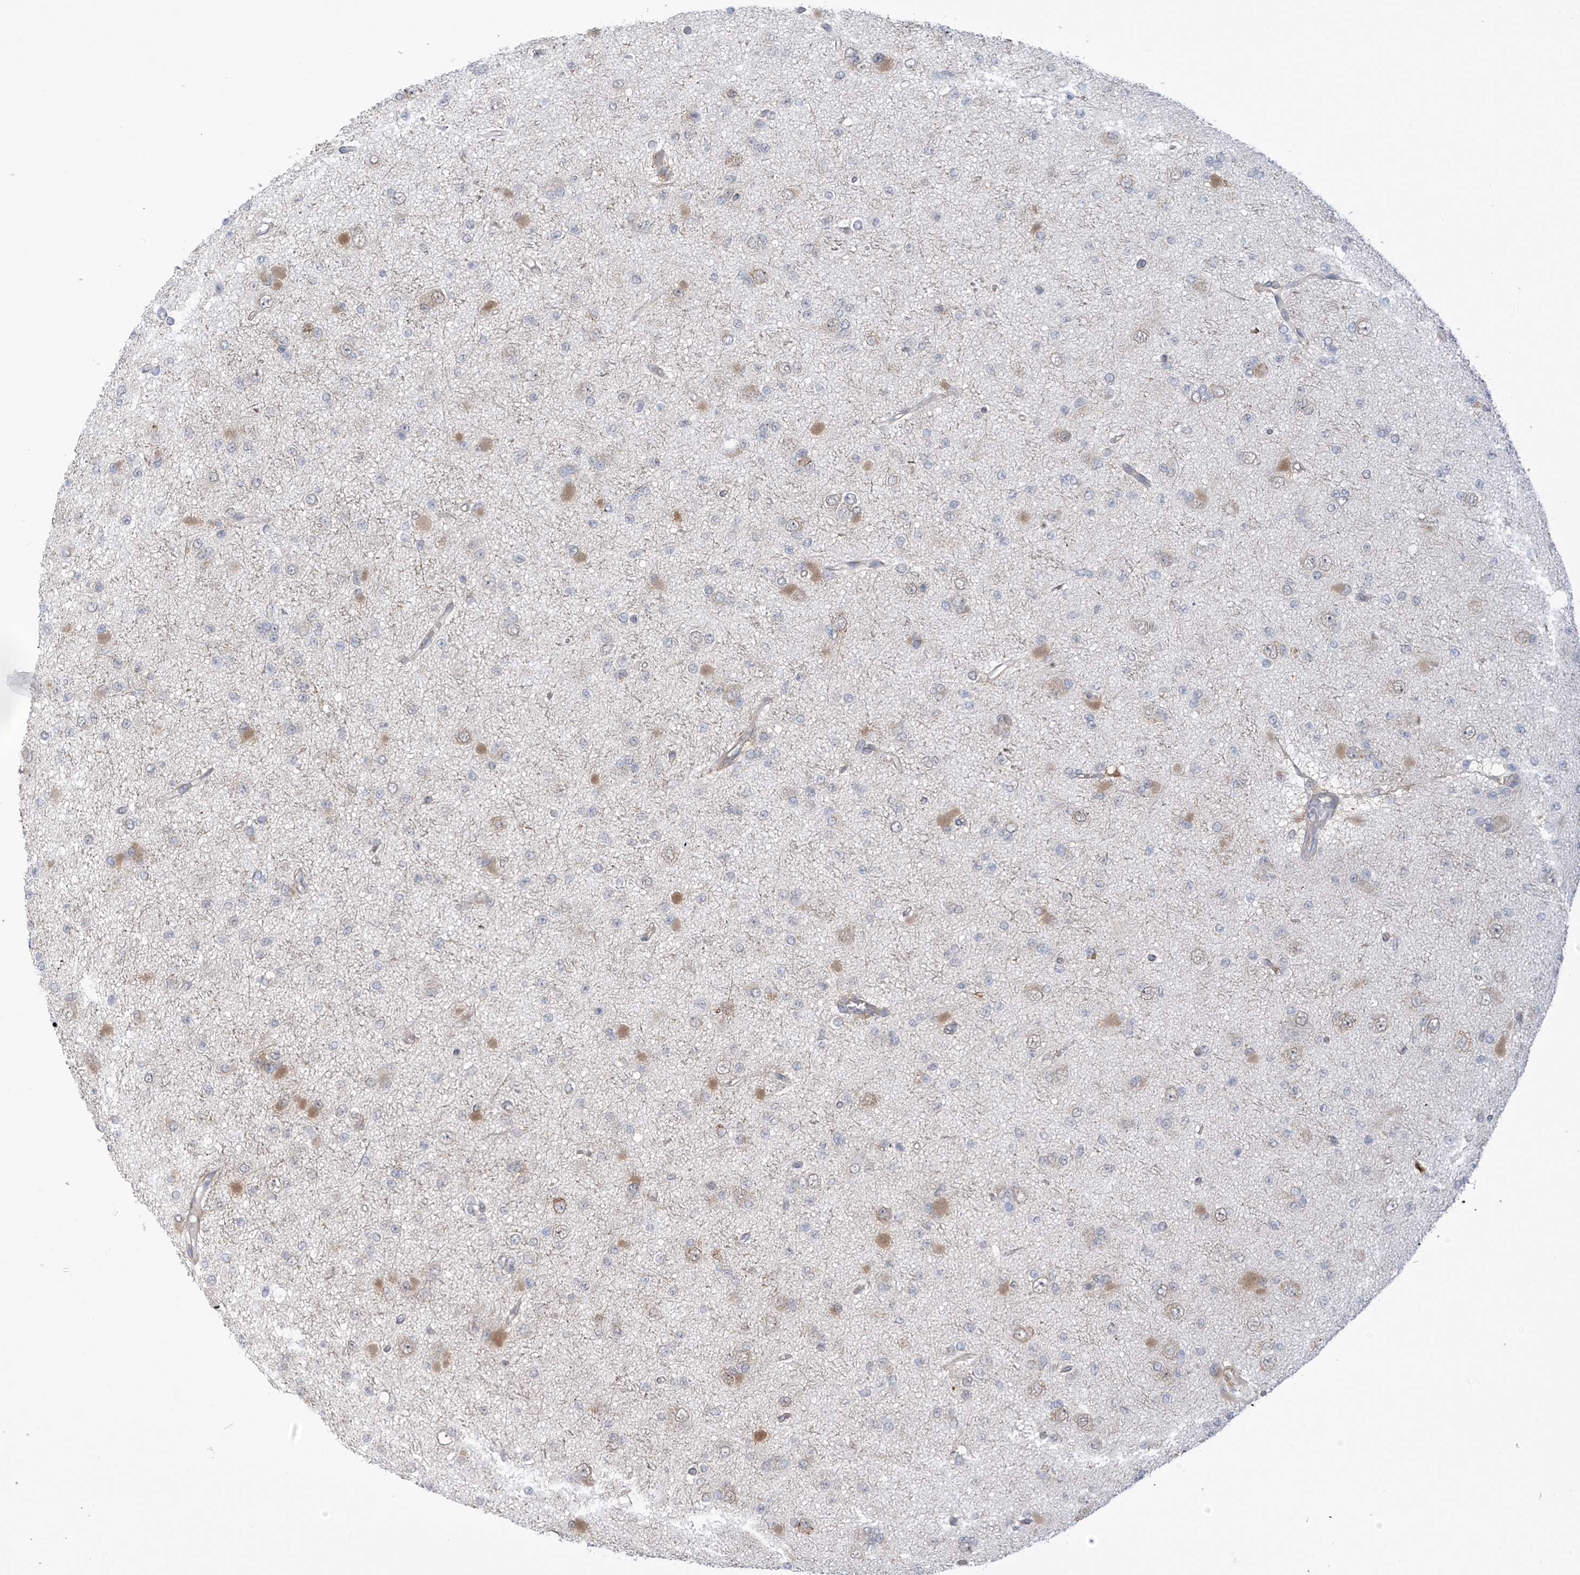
{"staining": {"intensity": "negative", "quantity": "none", "location": "none"}, "tissue": "glioma", "cell_type": "Tumor cells", "image_type": "cancer", "snomed": [{"axis": "morphology", "description": "Glioma, malignant, Low grade"}, {"axis": "topography", "description": "Brain"}], "caption": "Protein analysis of glioma exhibits no significant staining in tumor cells.", "gene": "KIAA1522", "patient": {"sex": "female", "age": 22}}